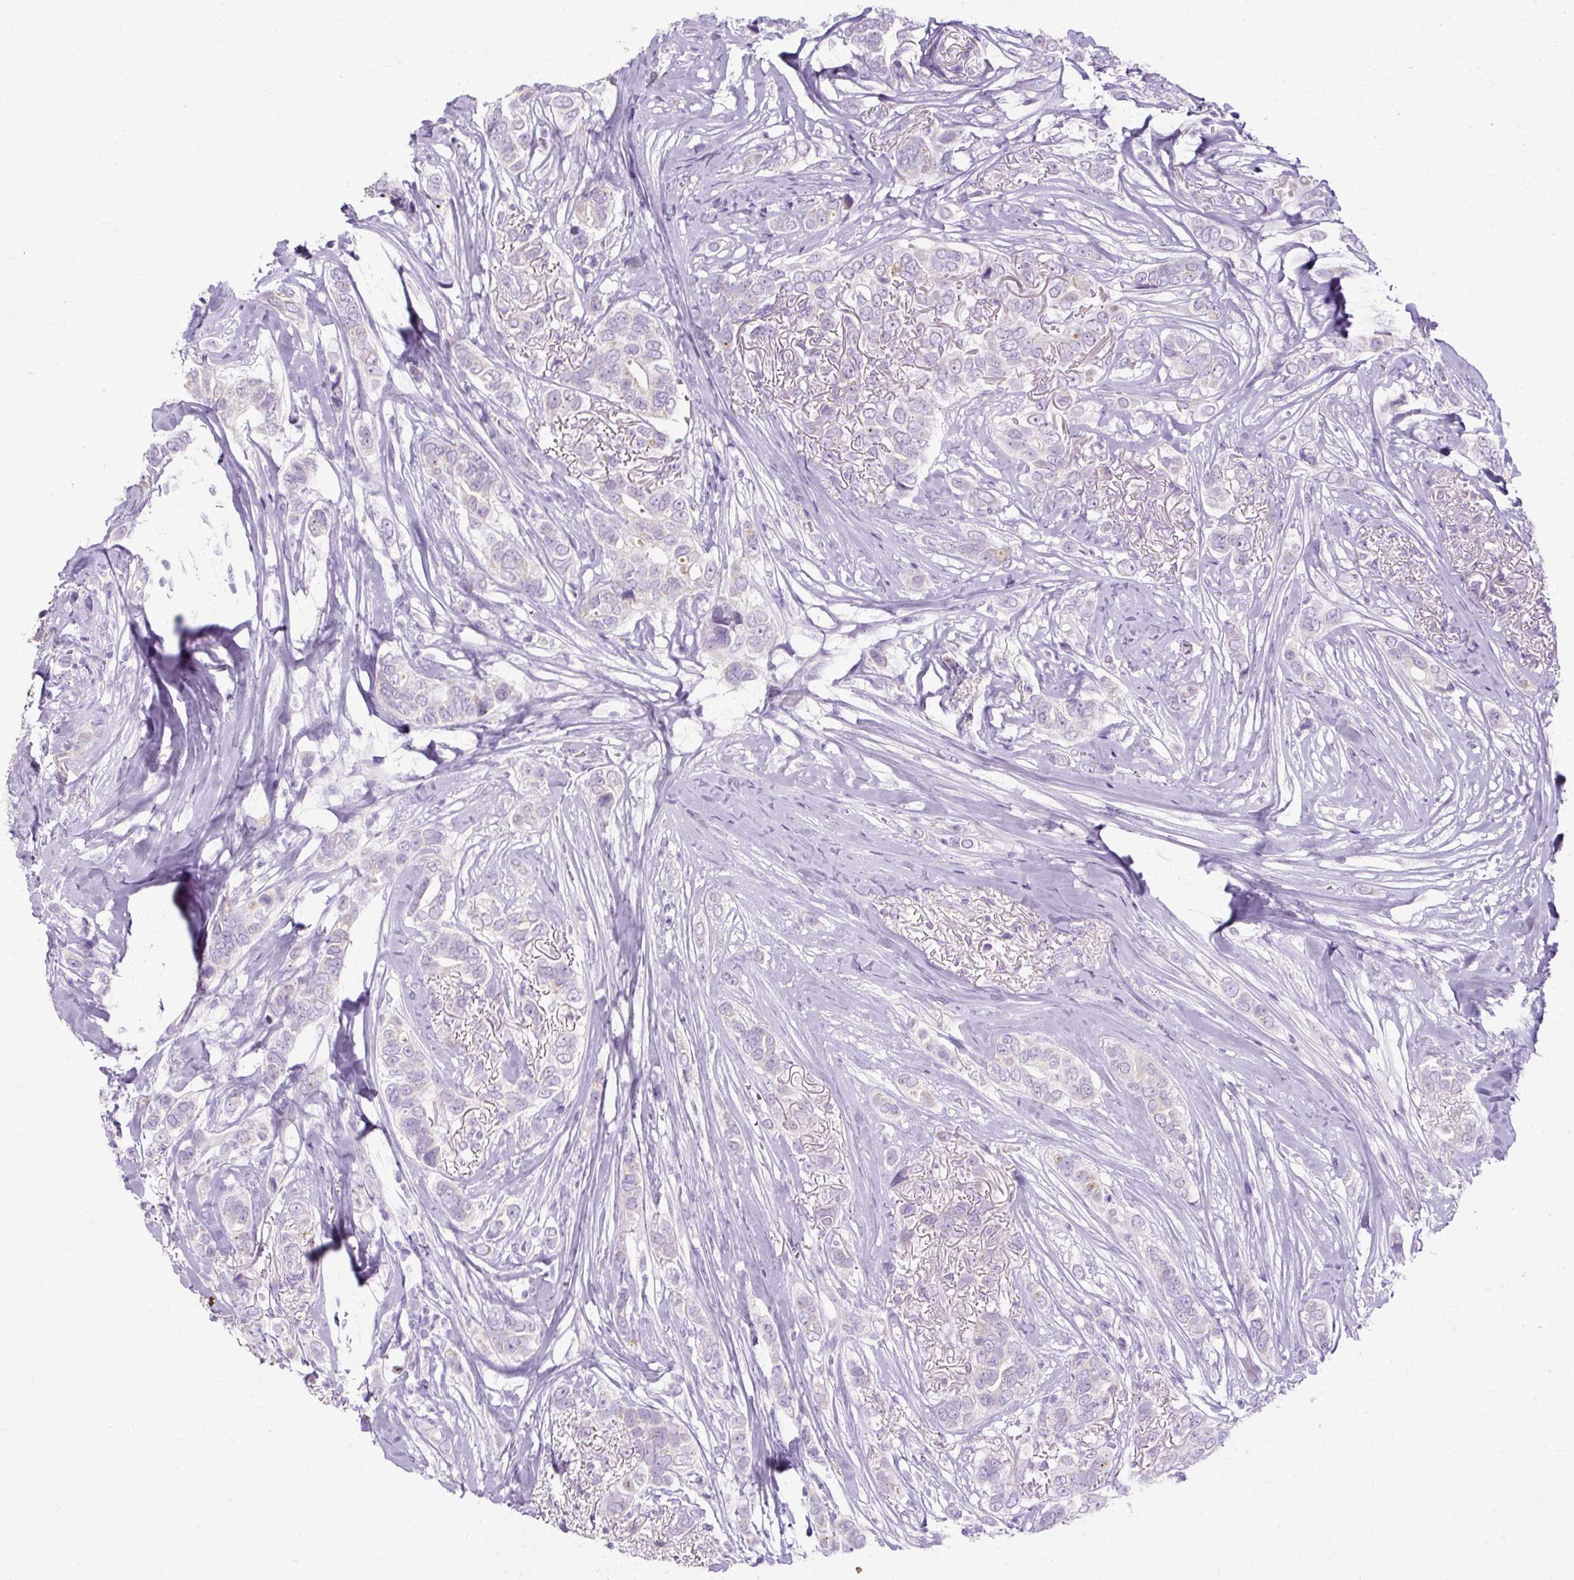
{"staining": {"intensity": "negative", "quantity": "none", "location": "none"}, "tissue": "breast cancer", "cell_type": "Tumor cells", "image_type": "cancer", "snomed": [{"axis": "morphology", "description": "Lobular carcinoma"}, {"axis": "topography", "description": "Breast"}], "caption": "Immunohistochemistry (IHC) of human breast cancer shows no positivity in tumor cells. (DAB immunohistochemistry visualized using brightfield microscopy, high magnification).", "gene": "HSD11B1", "patient": {"sex": "female", "age": 51}}